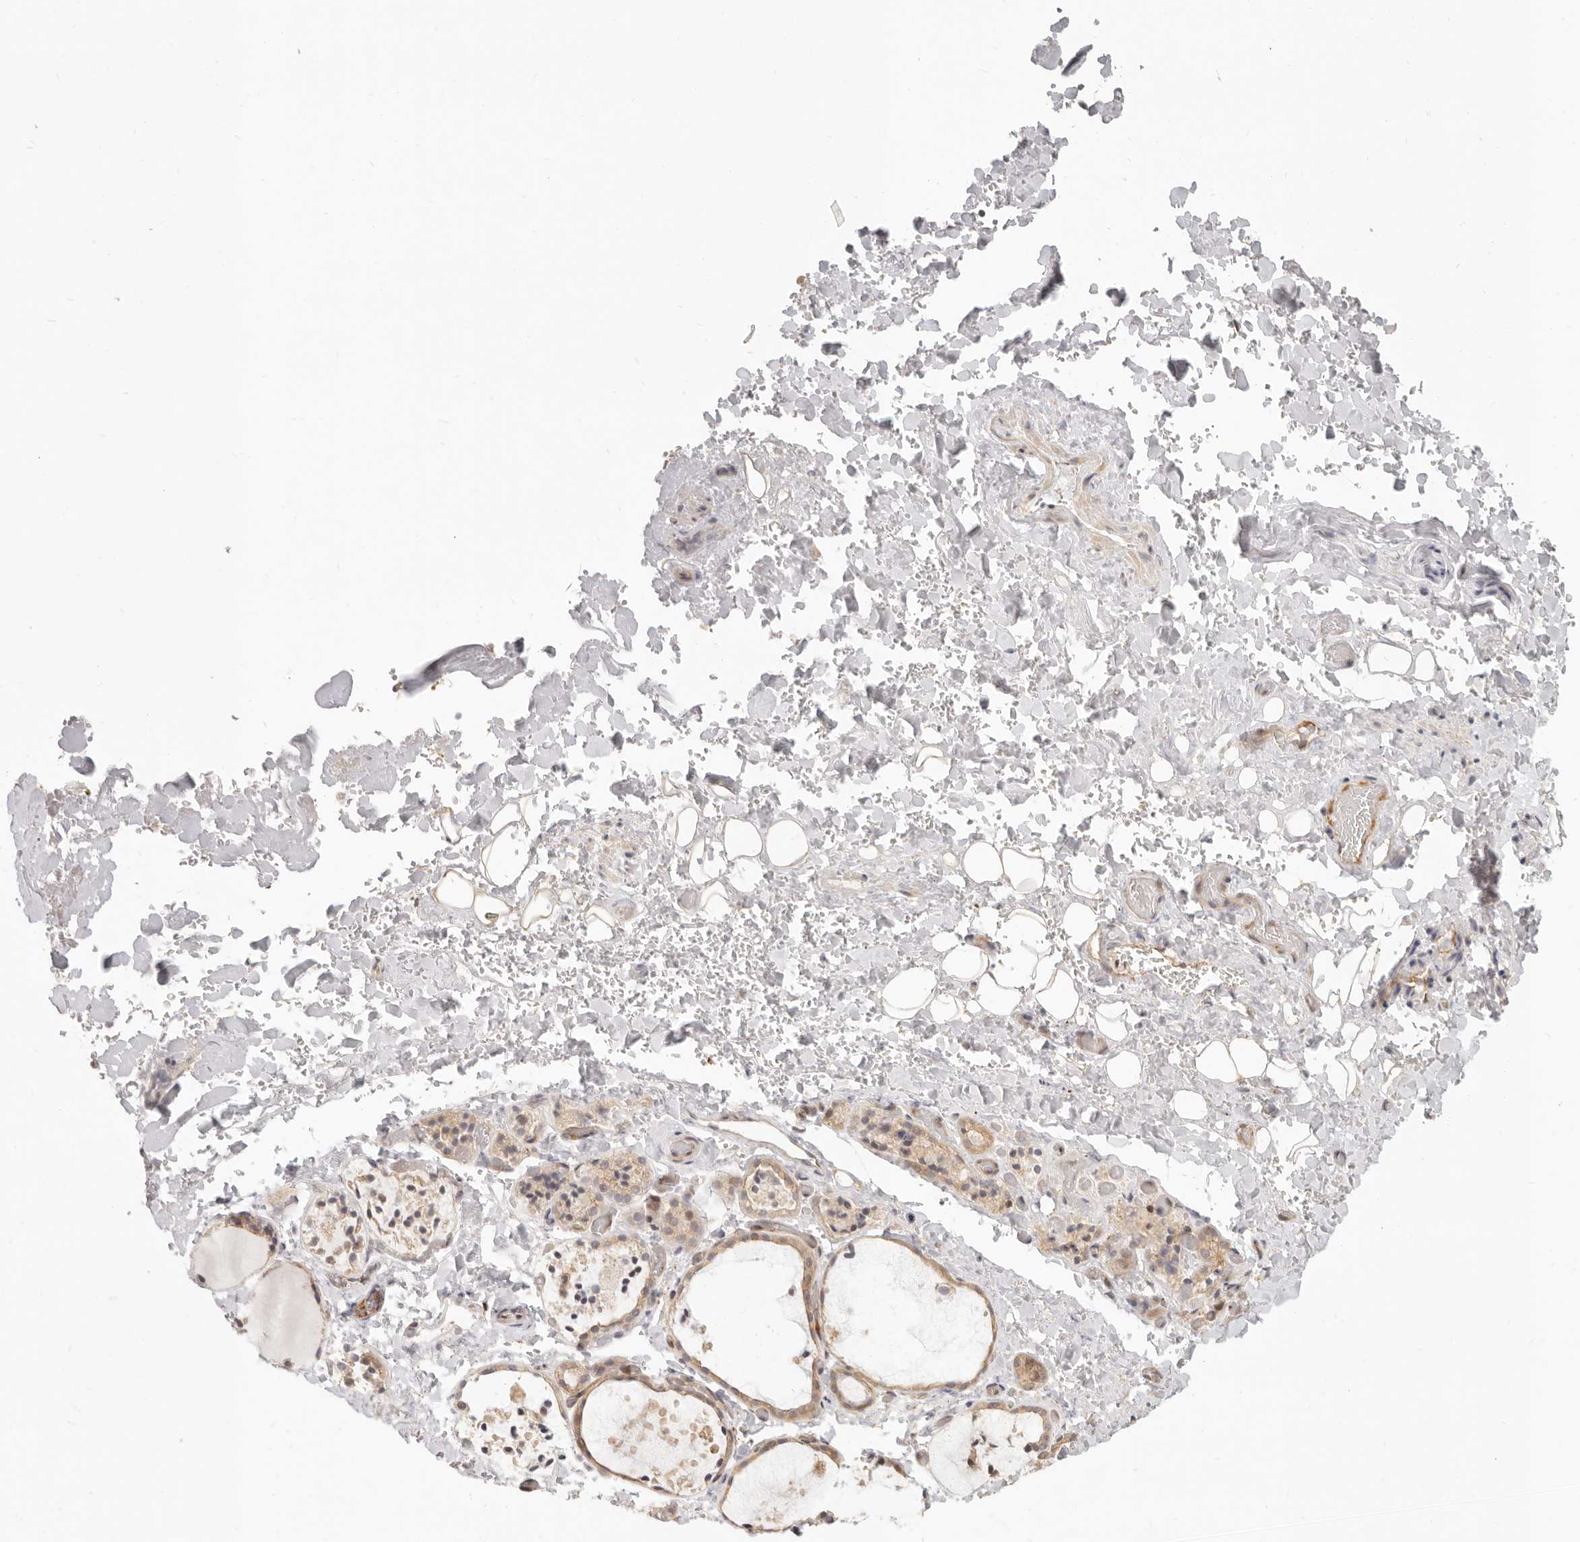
{"staining": {"intensity": "moderate", "quantity": ">75%", "location": "cytoplasmic/membranous"}, "tissue": "thyroid gland", "cell_type": "Glandular cells", "image_type": "normal", "snomed": [{"axis": "morphology", "description": "Normal tissue, NOS"}, {"axis": "topography", "description": "Thyroid gland"}], "caption": "Thyroid gland stained with a brown dye demonstrates moderate cytoplasmic/membranous positive expression in approximately >75% of glandular cells.", "gene": "TUFT1", "patient": {"sex": "female", "age": 44}}